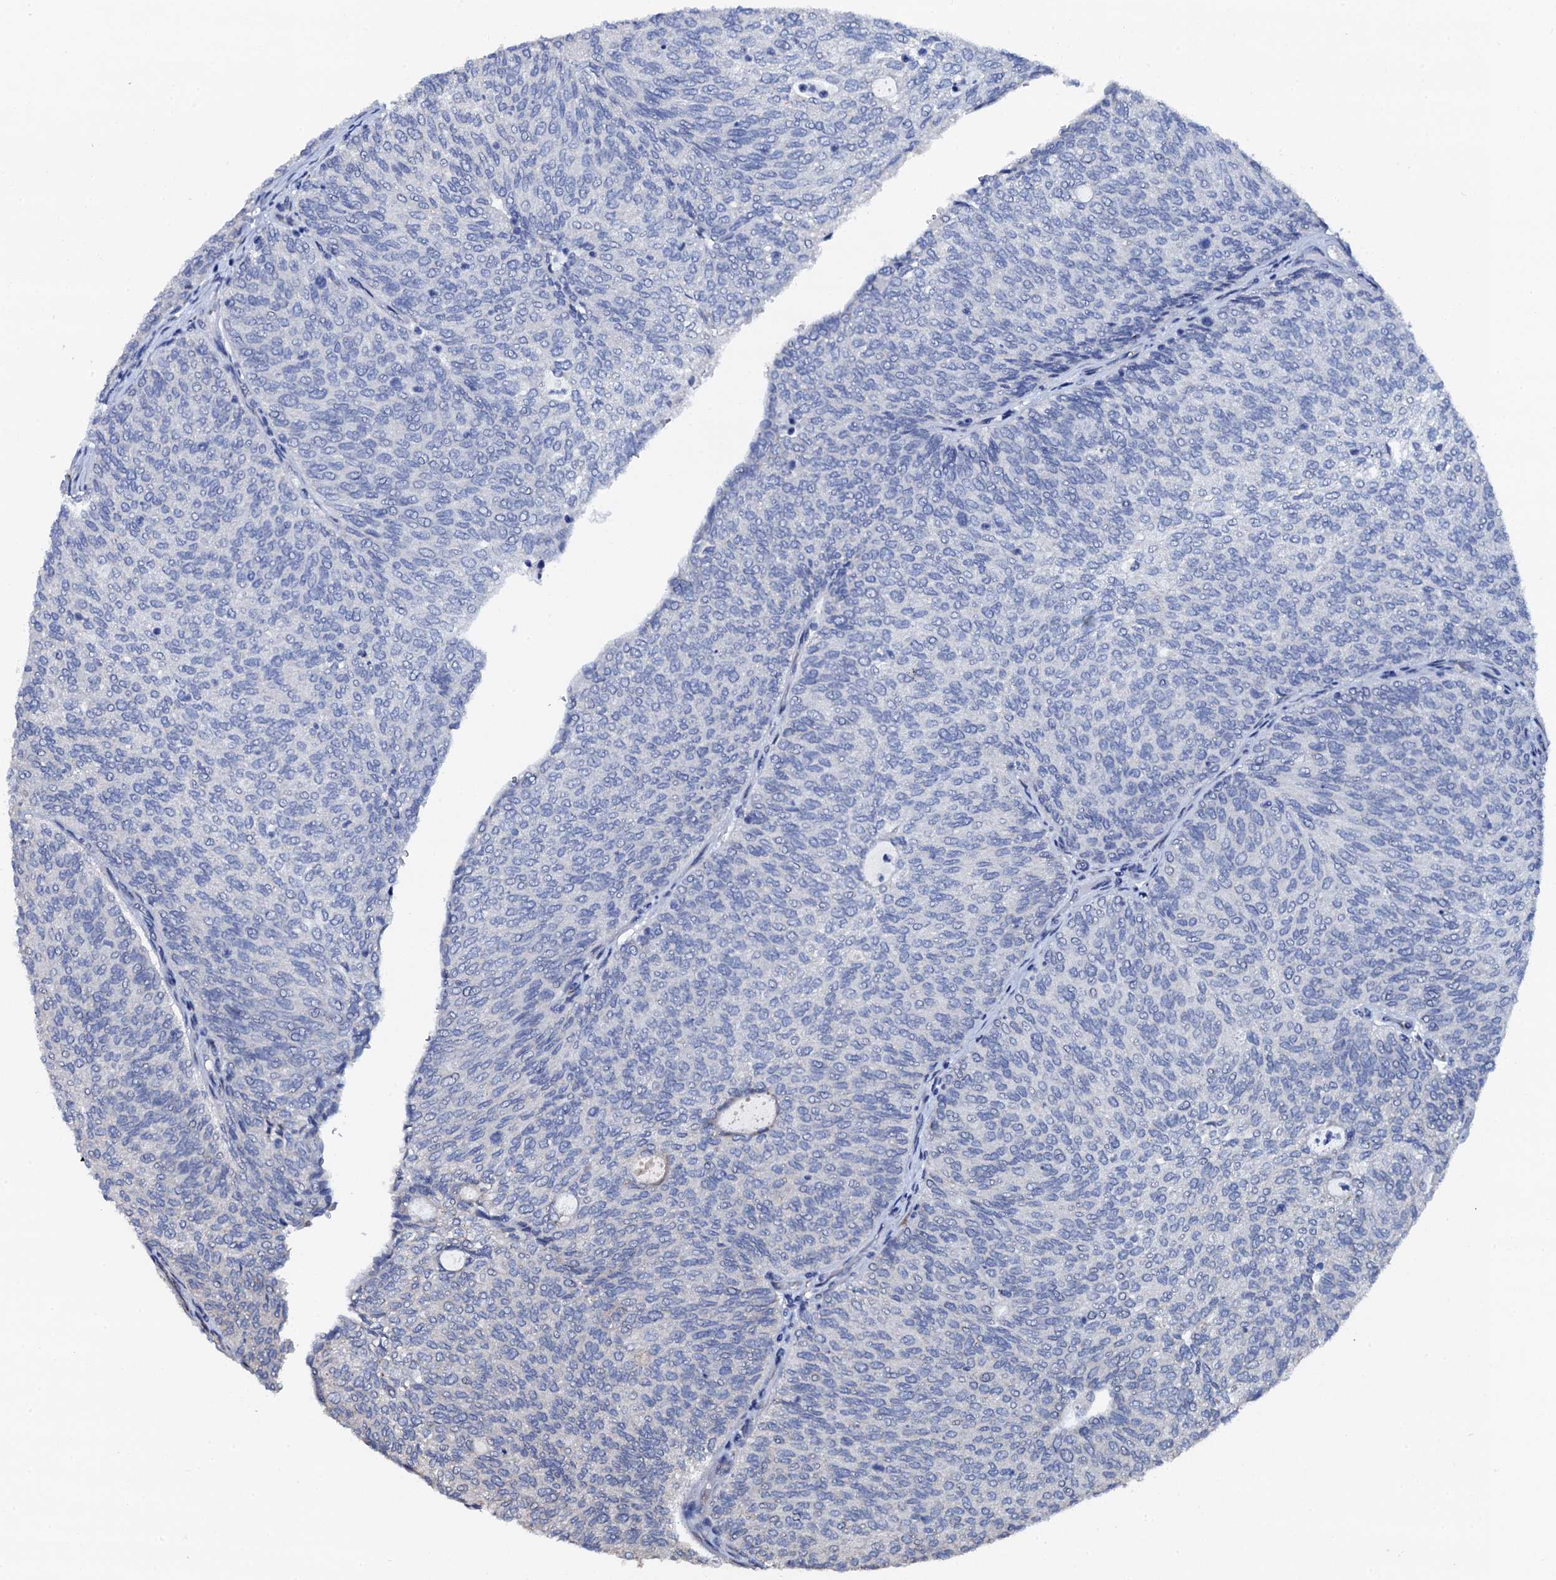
{"staining": {"intensity": "negative", "quantity": "none", "location": "none"}, "tissue": "urothelial cancer", "cell_type": "Tumor cells", "image_type": "cancer", "snomed": [{"axis": "morphology", "description": "Urothelial carcinoma, Low grade"}, {"axis": "topography", "description": "Urinary bladder"}], "caption": "Protein analysis of low-grade urothelial carcinoma displays no significant expression in tumor cells.", "gene": "AKAP3", "patient": {"sex": "female", "age": 79}}